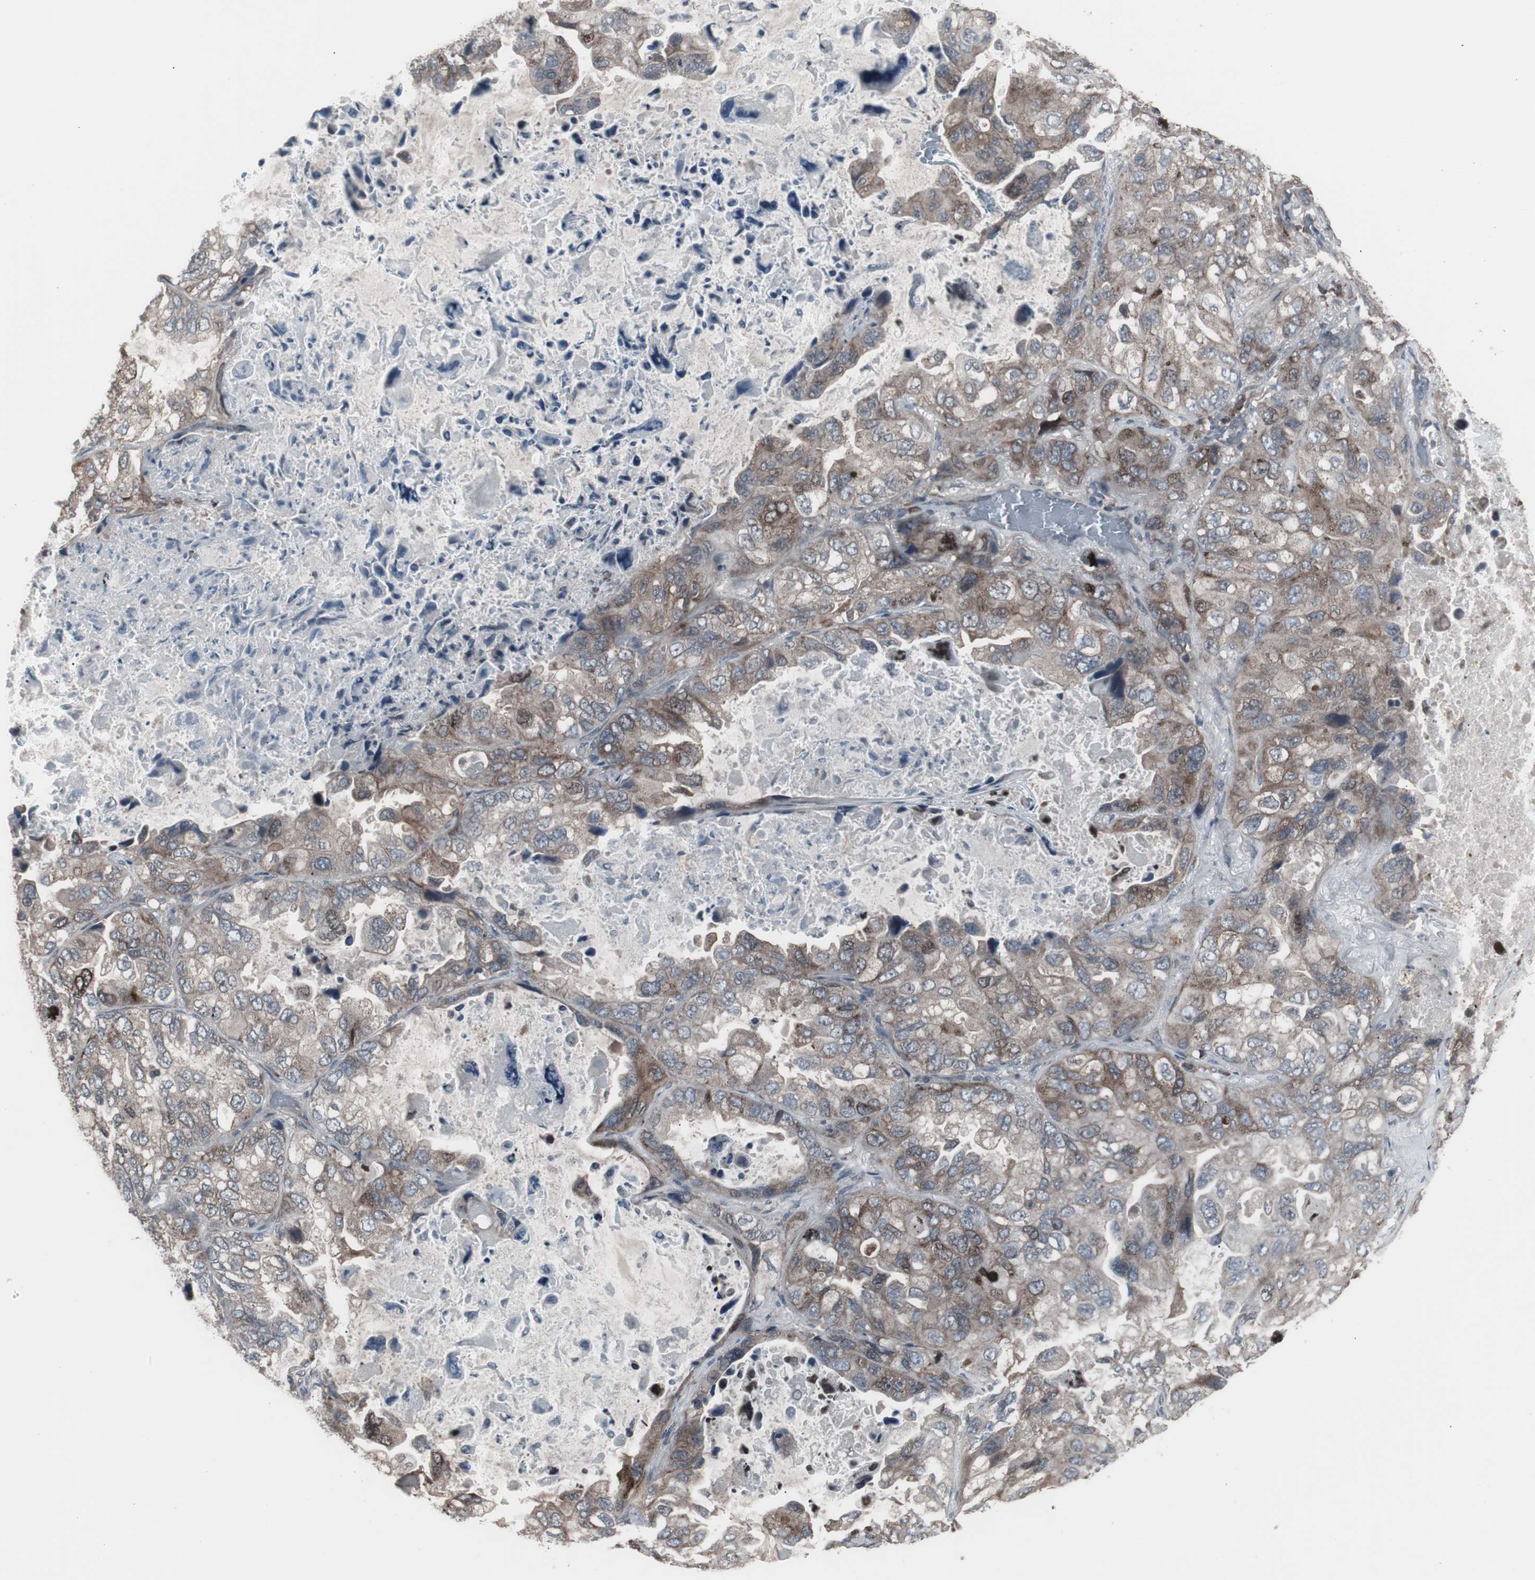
{"staining": {"intensity": "weak", "quantity": "25%-75%", "location": "cytoplasmic/membranous"}, "tissue": "lung cancer", "cell_type": "Tumor cells", "image_type": "cancer", "snomed": [{"axis": "morphology", "description": "Squamous cell carcinoma, NOS"}, {"axis": "topography", "description": "Lung"}], "caption": "IHC (DAB (3,3'-diaminobenzidine)) staining of lung squamous cell carcinoma displays weak cytoplasmic/membranous protein staining in about 25%-75% of tumor cells.", "gene": "SSTR2", "patient": {"sex": "female", "age": 73}}